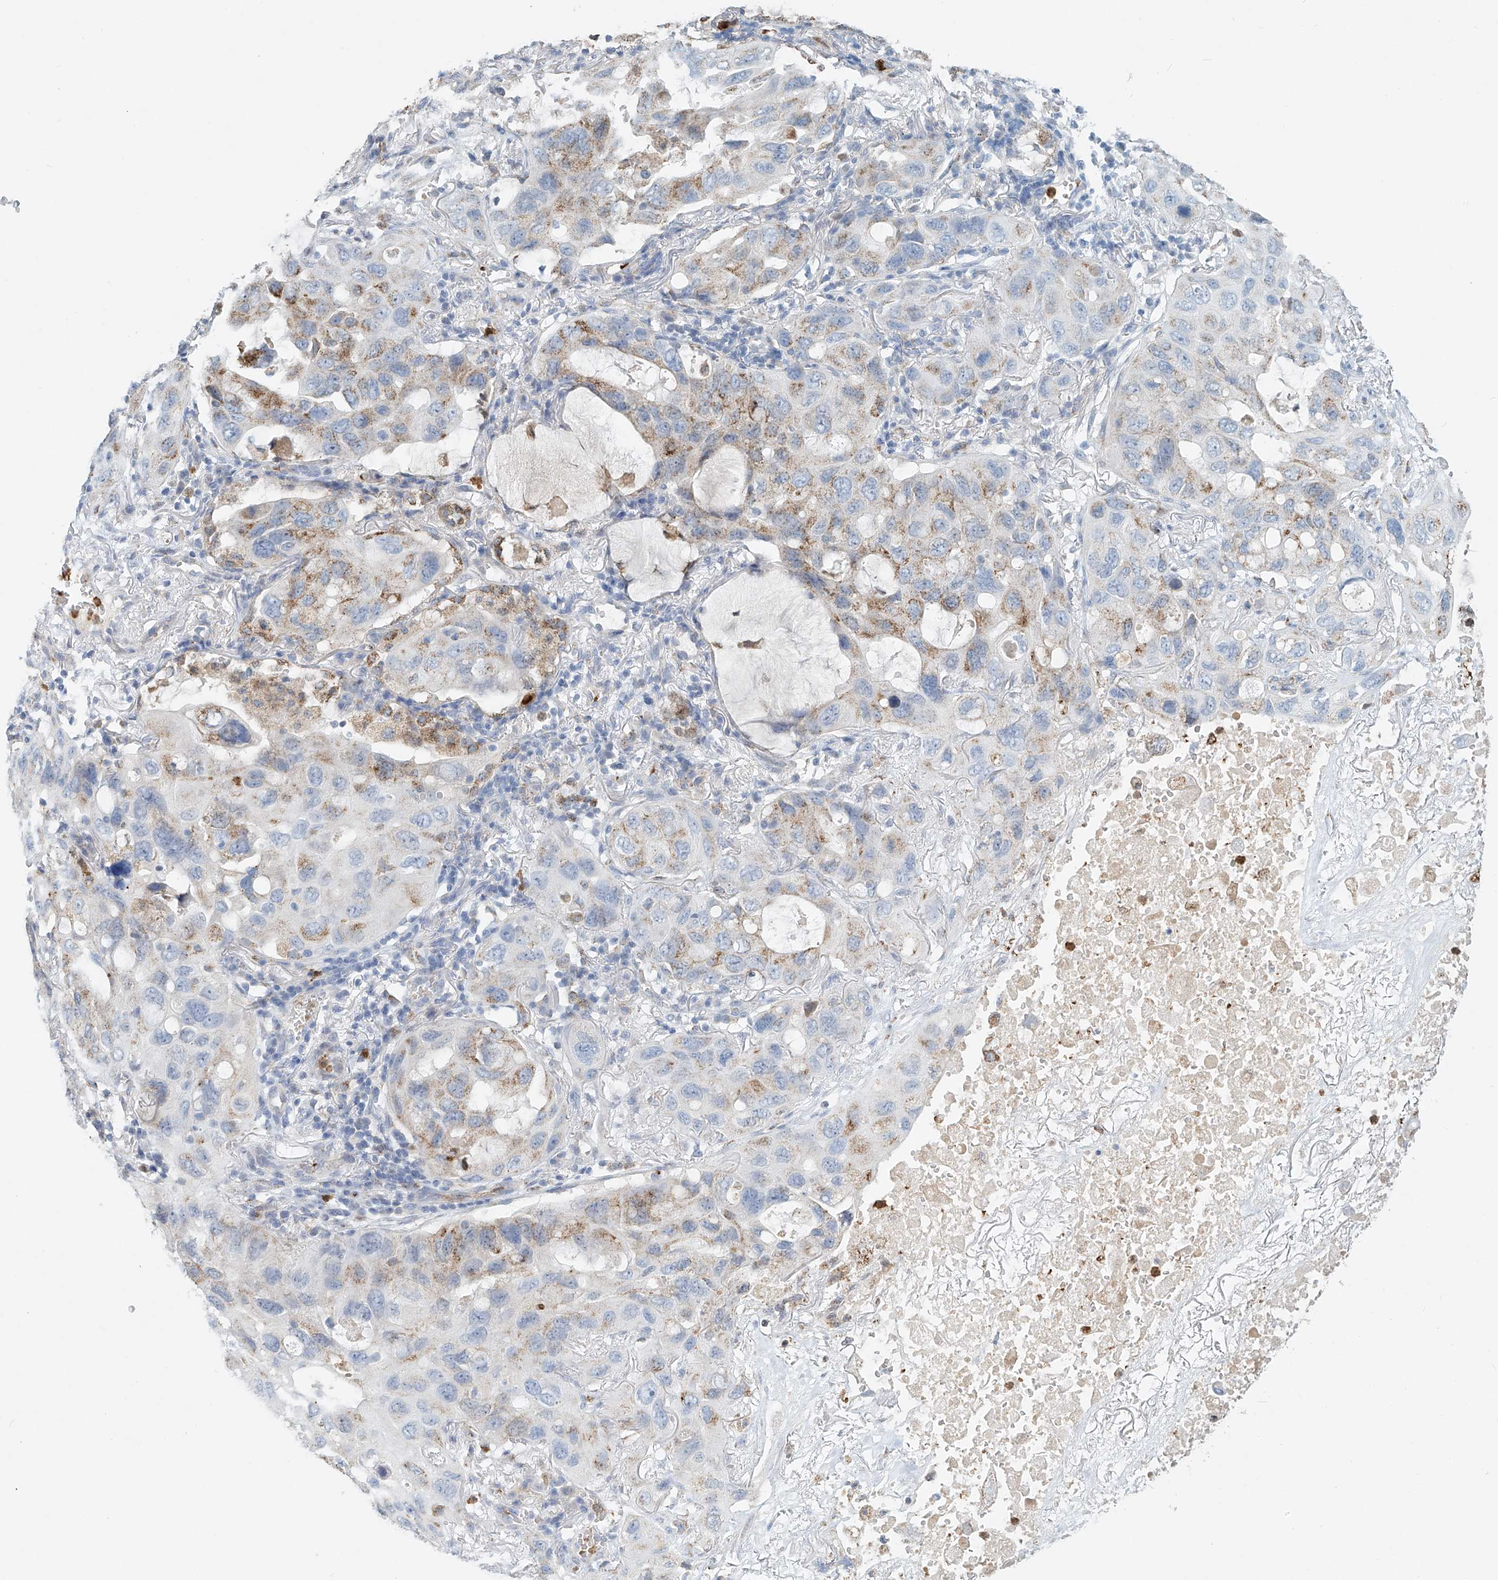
{"staining": {"intensity": "moderate", "quantity": "25%-75%", "location": "cytoplasmic/membranous"}, "tissue": "lung cancer", "cell_type": "Tumor cells", "image_type": "cancer", "snomed": [{"axis": "morphology", "description": "Squamous cell carcinoma, NOS"}, {"axis": "topography", "description": "Lung"}], "caption": "Tumor cells exhibit medium levels of moderate cytoplasmic/membranous positivity in about 25%-75% of cells in lung squamous cell carcinoma. The staining was performed using DAB to visualize the protein expression in brown, while the nuclei were stained in blue with hematoxylin (Magnification: 20x).", "gene": "PTPRA", "patient": {"sex": "female", "age": 73}}